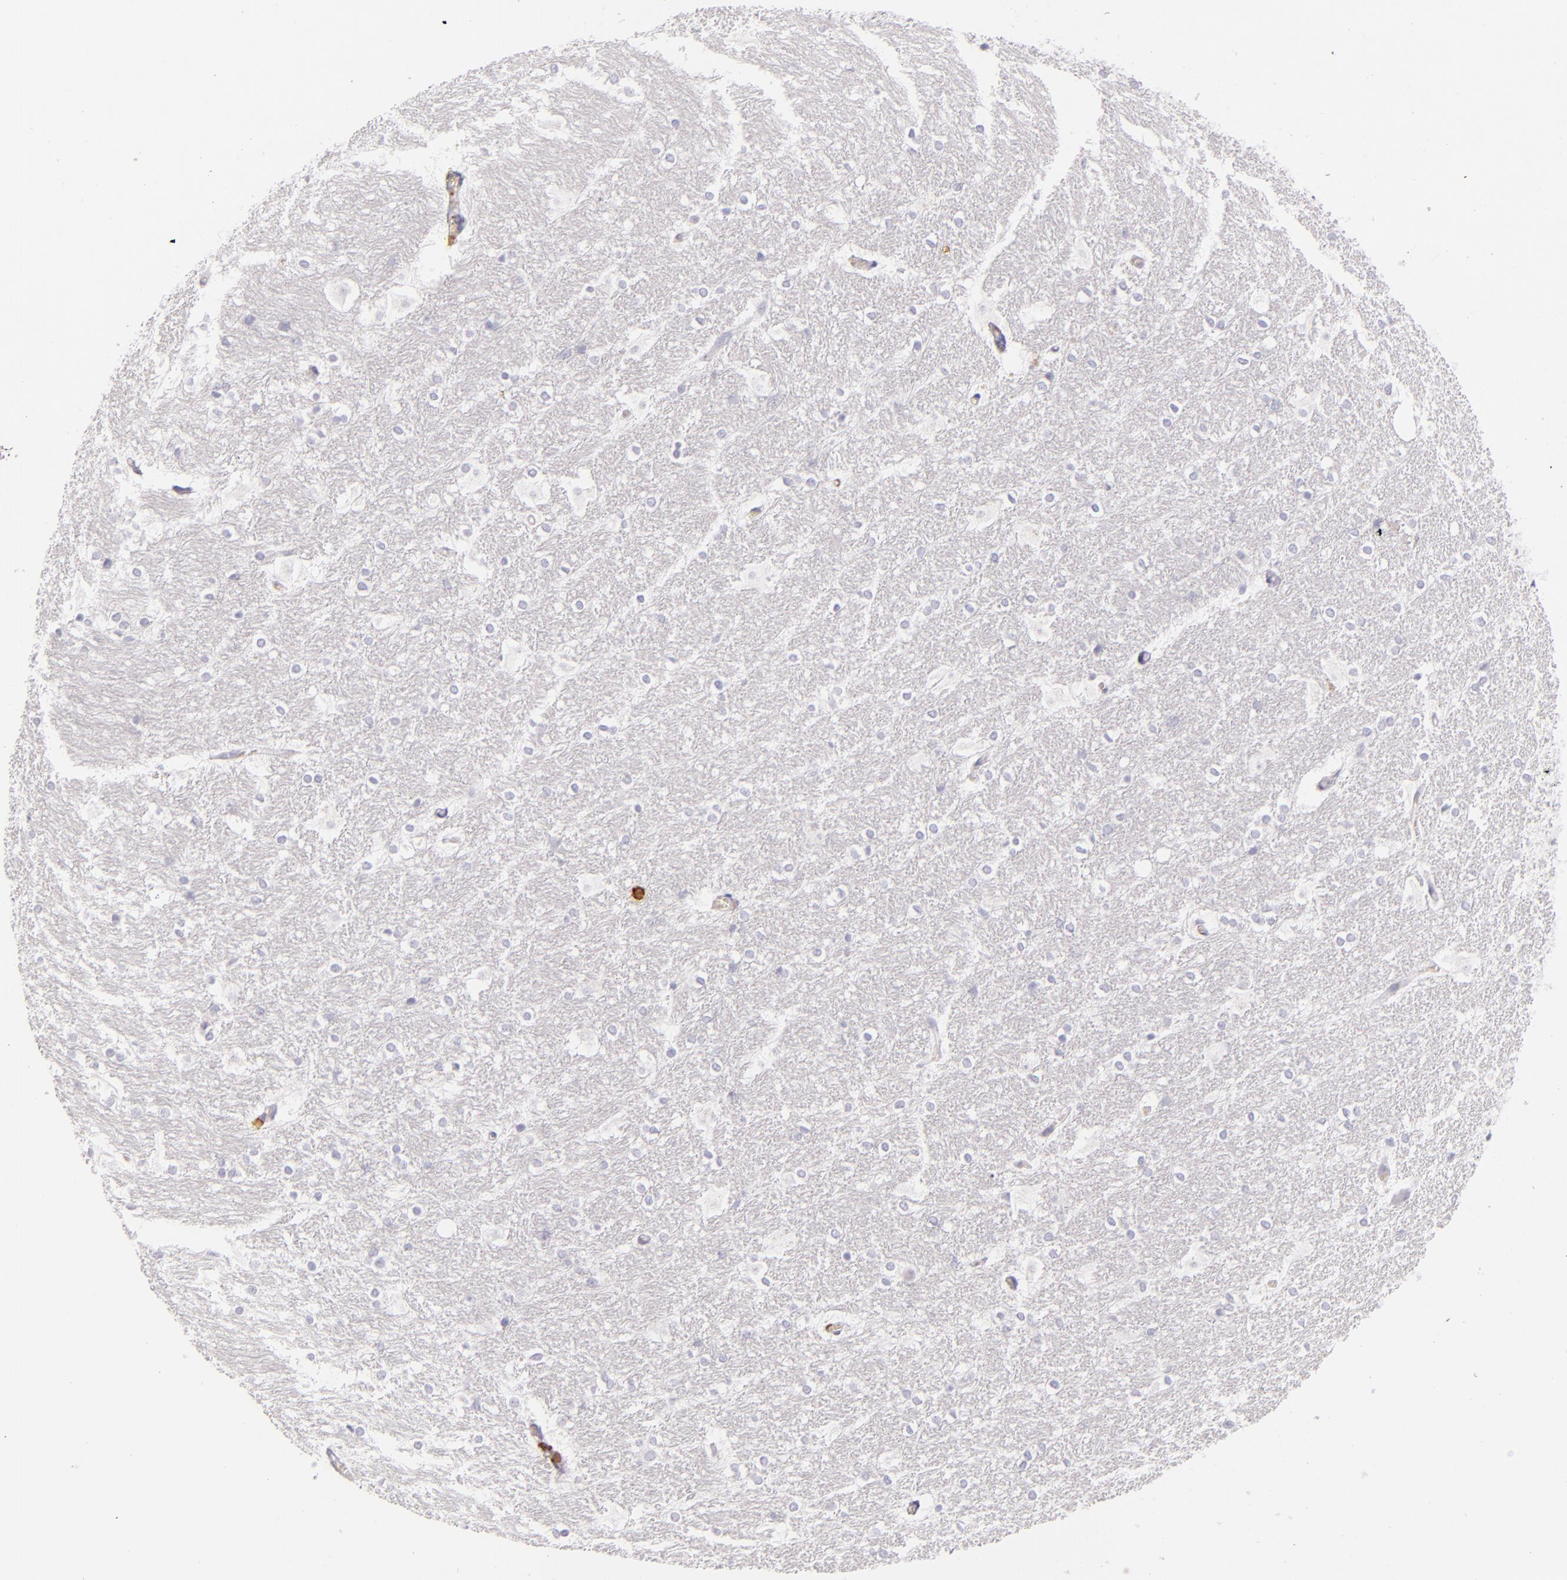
{"staining": {"intensity": "negative", "quantity": "none", "location": "none"}, "tissue": "hippocampus", "cell_type": "Glial cells", "image_type": "normal", "snomed": [{"axis": "morphology", "description": "Normal tissue, NOS"}, {"axis": "topography", "description": "Hippocampus"}], "caption": "This is a photomicrograph of immunohistochemistry staining of normal hippocampus, which shows no staining in glial cells. Brightfield microscopy of immunohistochemistry (IHC) stained with DAB (brown) and hematoxylin (blue), captured at high magnification.", "gene": "LAT", "patient": {"sex": "female", "age": 19}}